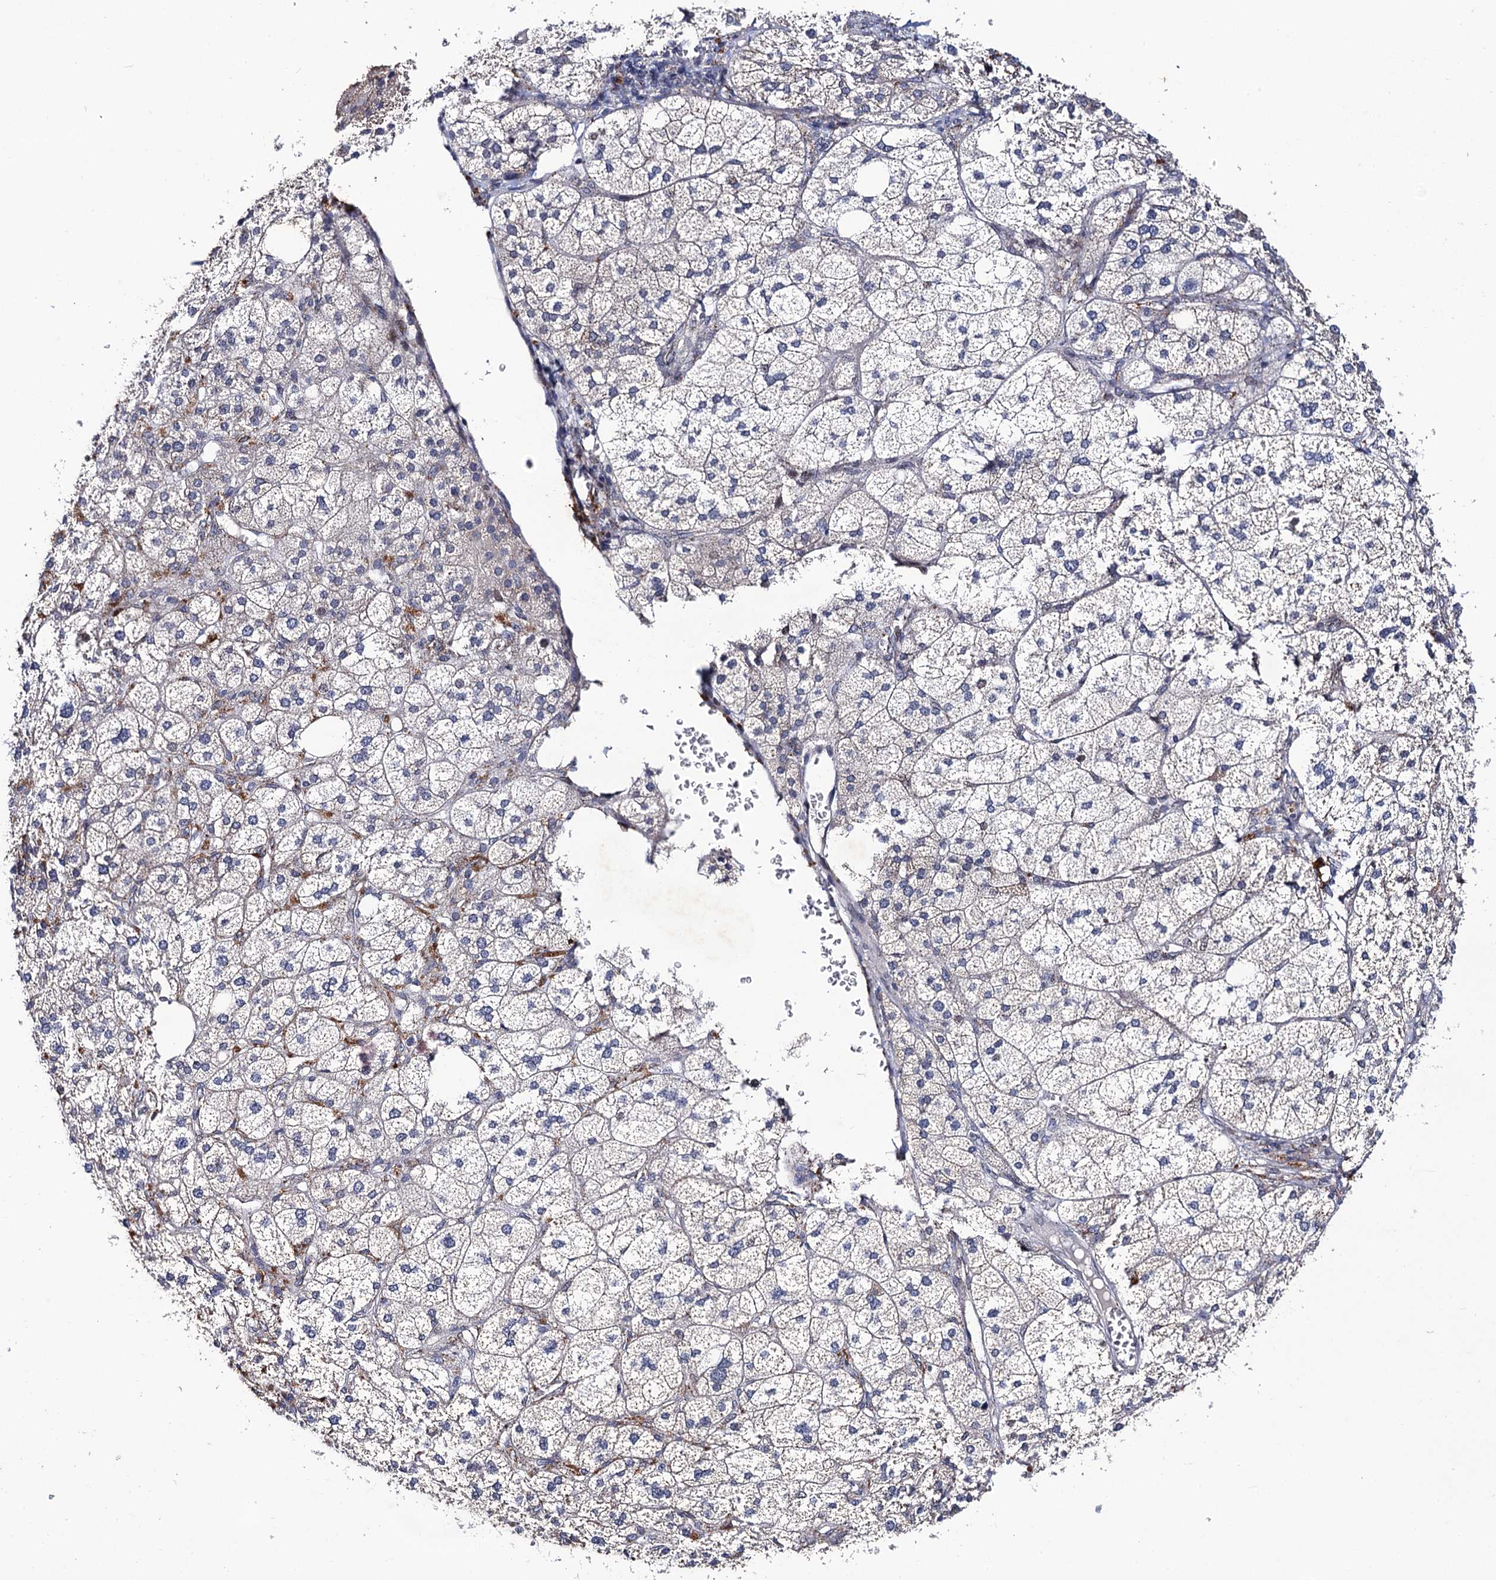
{"staining": {"intensity": "moderate", "quantity": "25%-75%", "location": "cytoplasmic/membranous"}, "tissue": "adrenal gland", "cell_type": "Glandular cells", "image_type": "normal", "snomed": [{"axis": "morphology", "description": "Normal tissue, NOS"}, {"axis": "topography", "description": "Adrenal gland"}], "caption": "Immunohistochemistry (IHC) of unremarkable human adrenal gland displays medium levels of moderate cytoplasmic/membranous positivity in about 25%-75% of glandular cells. Using DAB (3,3'-diaminobenzidine) (brown) and hematoxylin (blue) stains, captured at high magnification using brightfield microscopy.", "gene": "THAP2", "patient": {"sex": "female", "age": 61}}